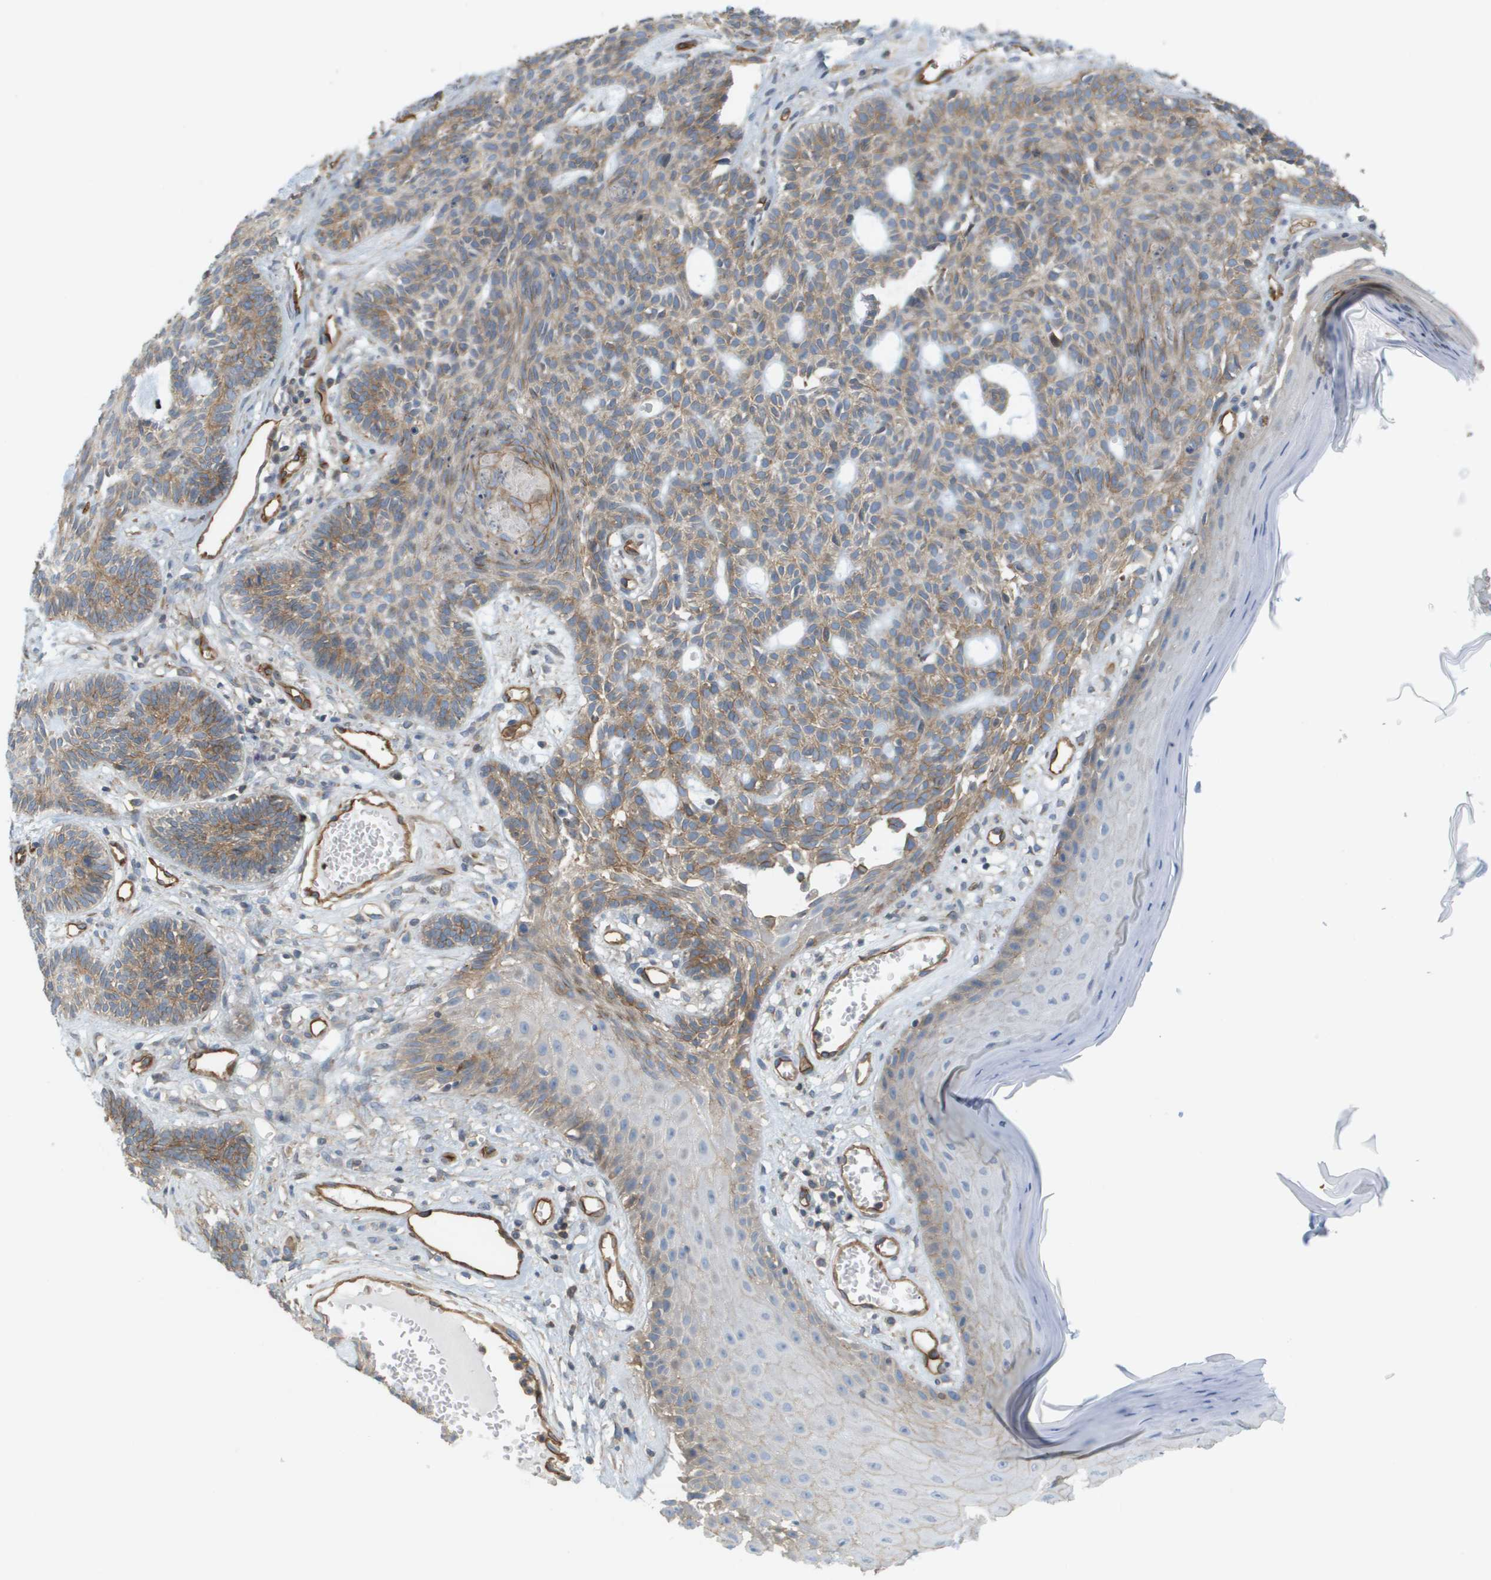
{"staining": {"intensity": "weak", "quantity": ">75%", "location": "cytoplasmic/membranous"}, "tissue": "skin cancer", "cell_type": "Tumor cells", "image_type": "cancer", "snomed": [{"axis": "morphology", "description": "Basal cell carcinoma"}, {"axis": "topography", "description": "Skin"}], "caption": "Tumor cells show low levels of weak cytoplasmic/membranous positivity in approximately >75% of cells in human basal cell carcinoma (skin). The staining was performed using DAB to visualize the protein expression in brown, while the nuclei were stained in blue with hematoxylin (Magnification: 20x).", "gene": "SGMS2", "patient": {"sex": "male", "age": 67}}